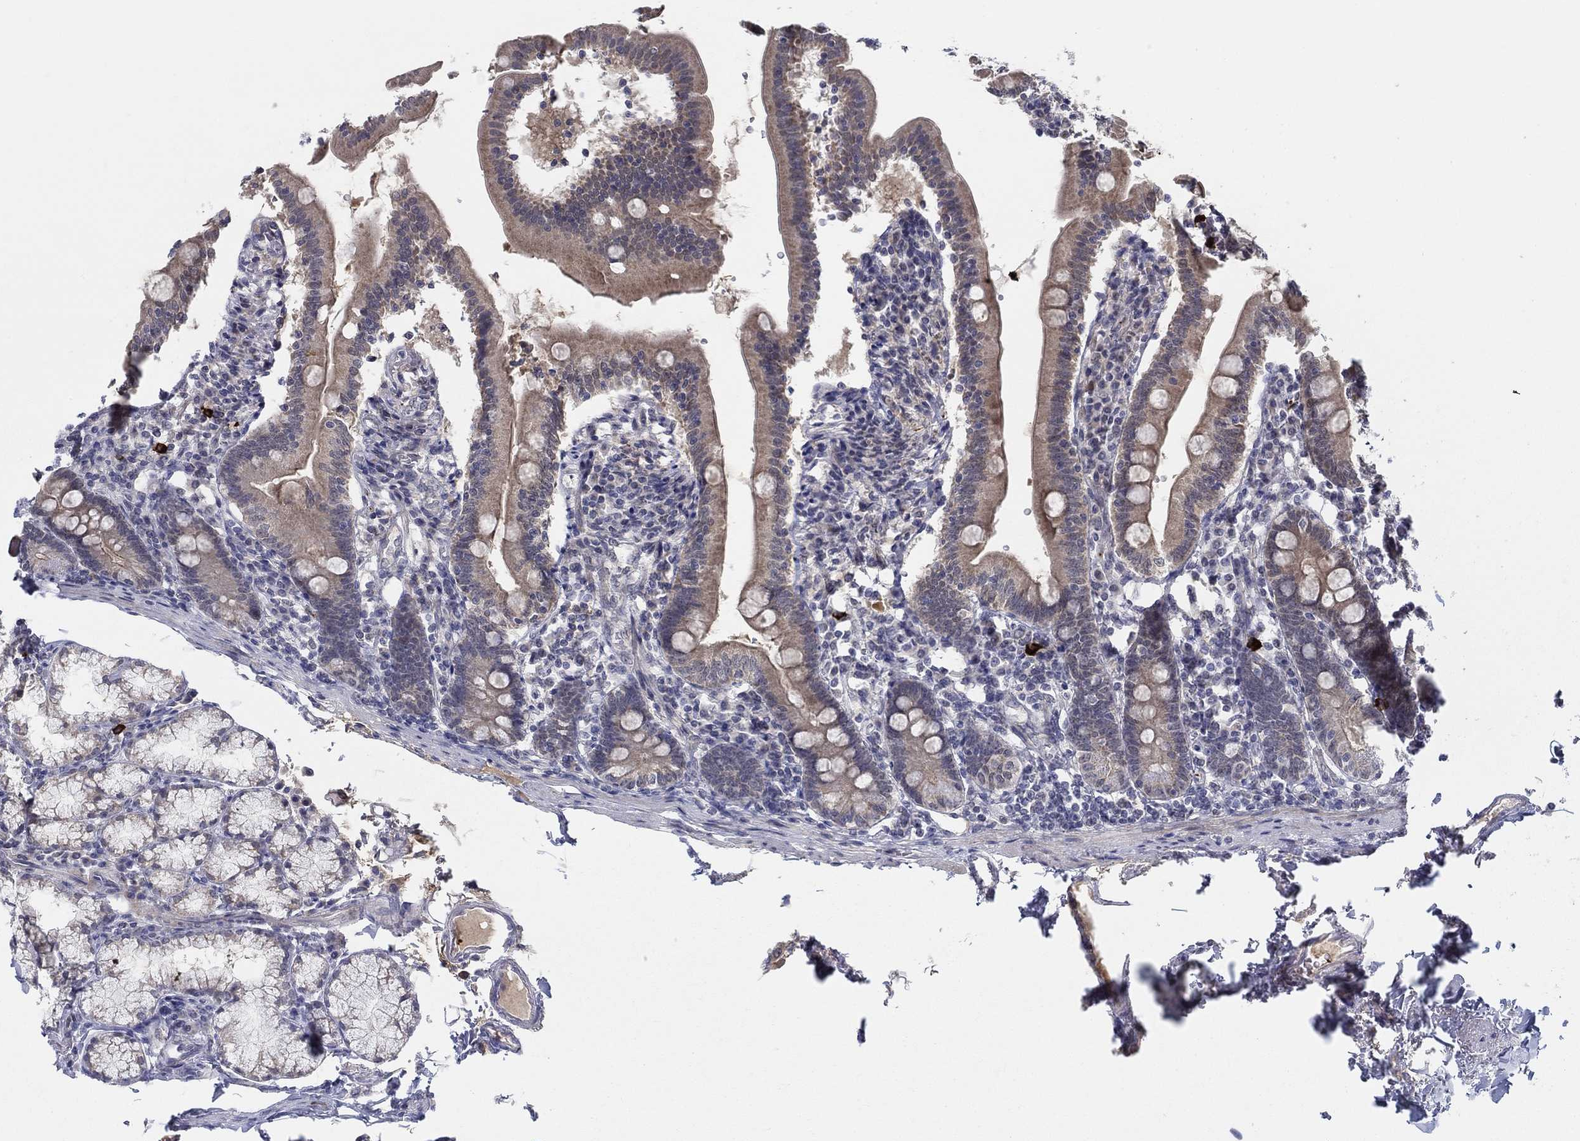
{"staining": {"intensity": "weak", "quantity": "25%-75%", "location": "cytoplasmic/membranous"}, "tissue": "duodenum", "cell_type": "Glandular cells", "image_type": "normal", "snomed": [{"axis": "morphology", "description": "Normal tissue, NOS"}, {"axis": "topography", "description": "Duodenum"}], "caption": "Glandular cells reveal low levels of weak cytoplasmic/membranous expression in about 25%-75% of cells in normal human duodenum. (DAB = brown stain, brightfield microscopy at high magnification).", "gene": "ALOX12", "patient": {"sex": "female", "age": 67}}